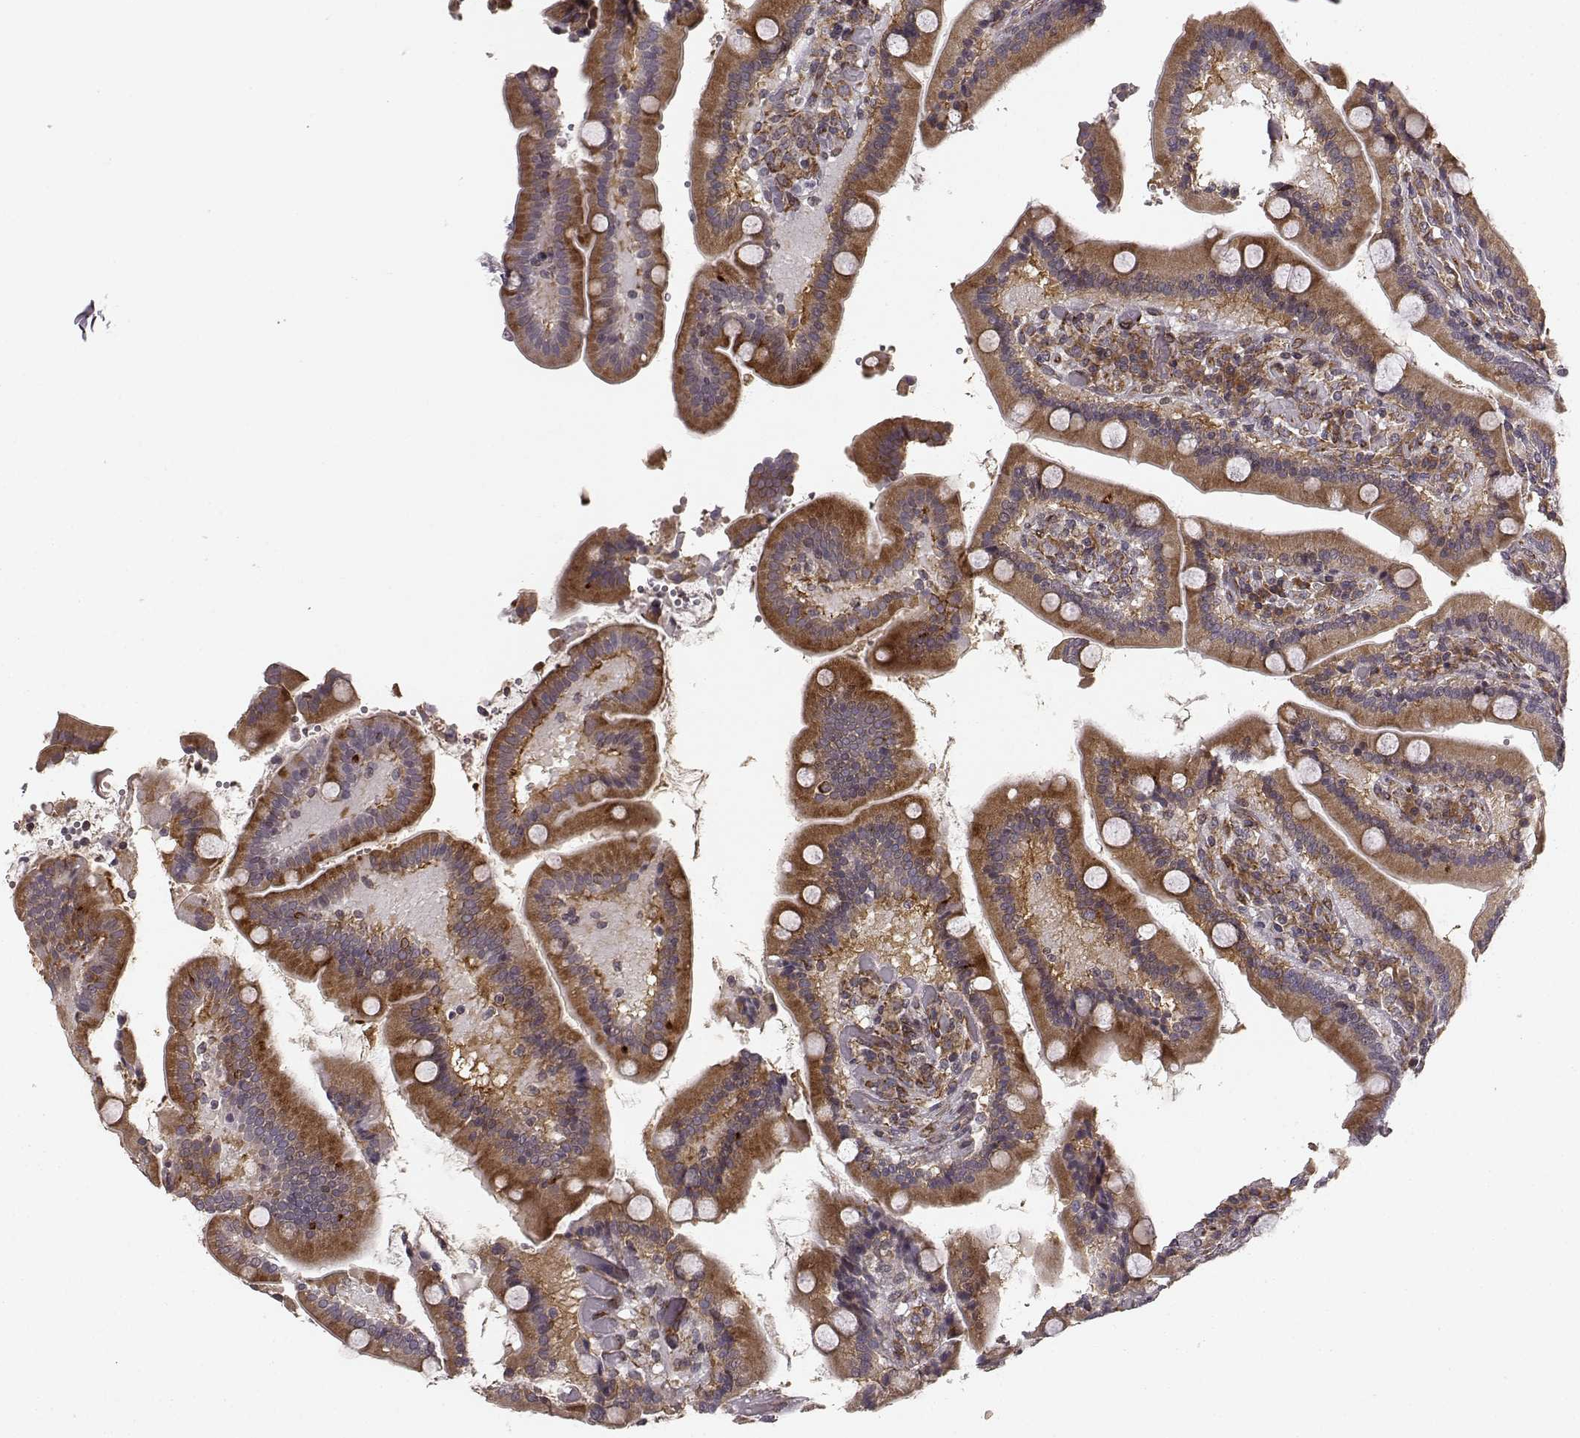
{"staining": {"intensity": "strong", "quantity": "25%-75%", "location": "cytoplasmic/membranous"}, "tissue": "duodenum", "cell_type": "Glandular cells", "image_type": "normal", "snomed": [{"axis": "morphology", "description": "Normal tissue, NOS"}, {"axis": "topography", "description": "Duodenum"}], "caption": "IHC micrograph of unremarkable duodenum stained for a protein (brown), which reveals high levels of strong cytoplasmic/membranous positivity in approximately 25%-75% of glandular cells.", "gene": "TMEM14A", "patient": {"sex": "female", "age": 62}}